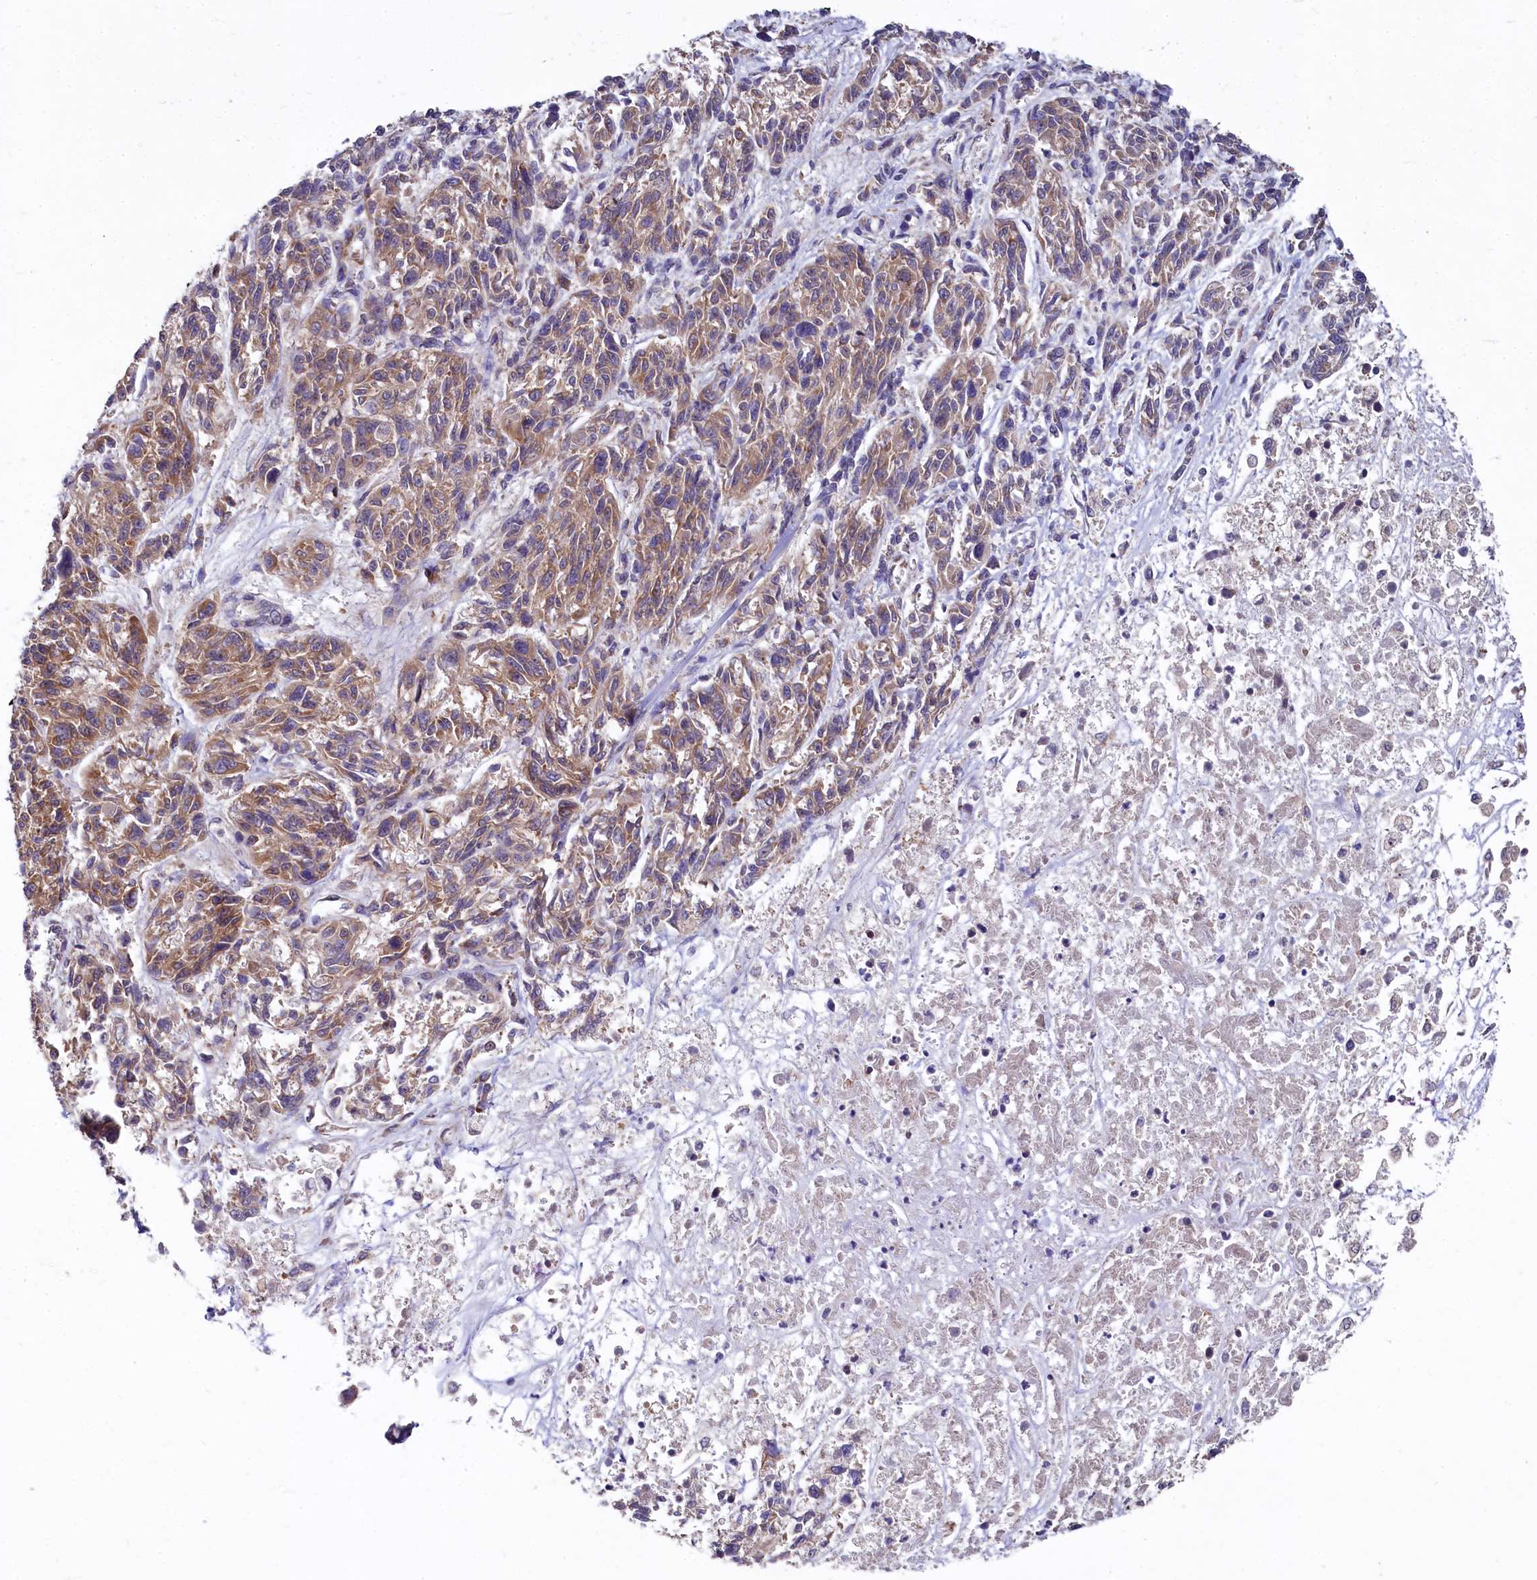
{"staining": {"intensity": "moderate", "quantity": ">75%", "location": "cytoplasmic/membranous"}, "tissue": "melanoma", "cell_type": "Tumor cells", "image_type": "cancer", "snomed": [{"axis": "morphology", "description": "Malignant melanoma, NOS"}, {"axis": "topography", "description": "Skin"}], "caption": "A brown stain labels moderate cytoplasmic/membranous positivity of a protein in malignant melanoma tumor cells.", "gene": "EIF2B2", "patient": {"sex": "male", "age": 53}}